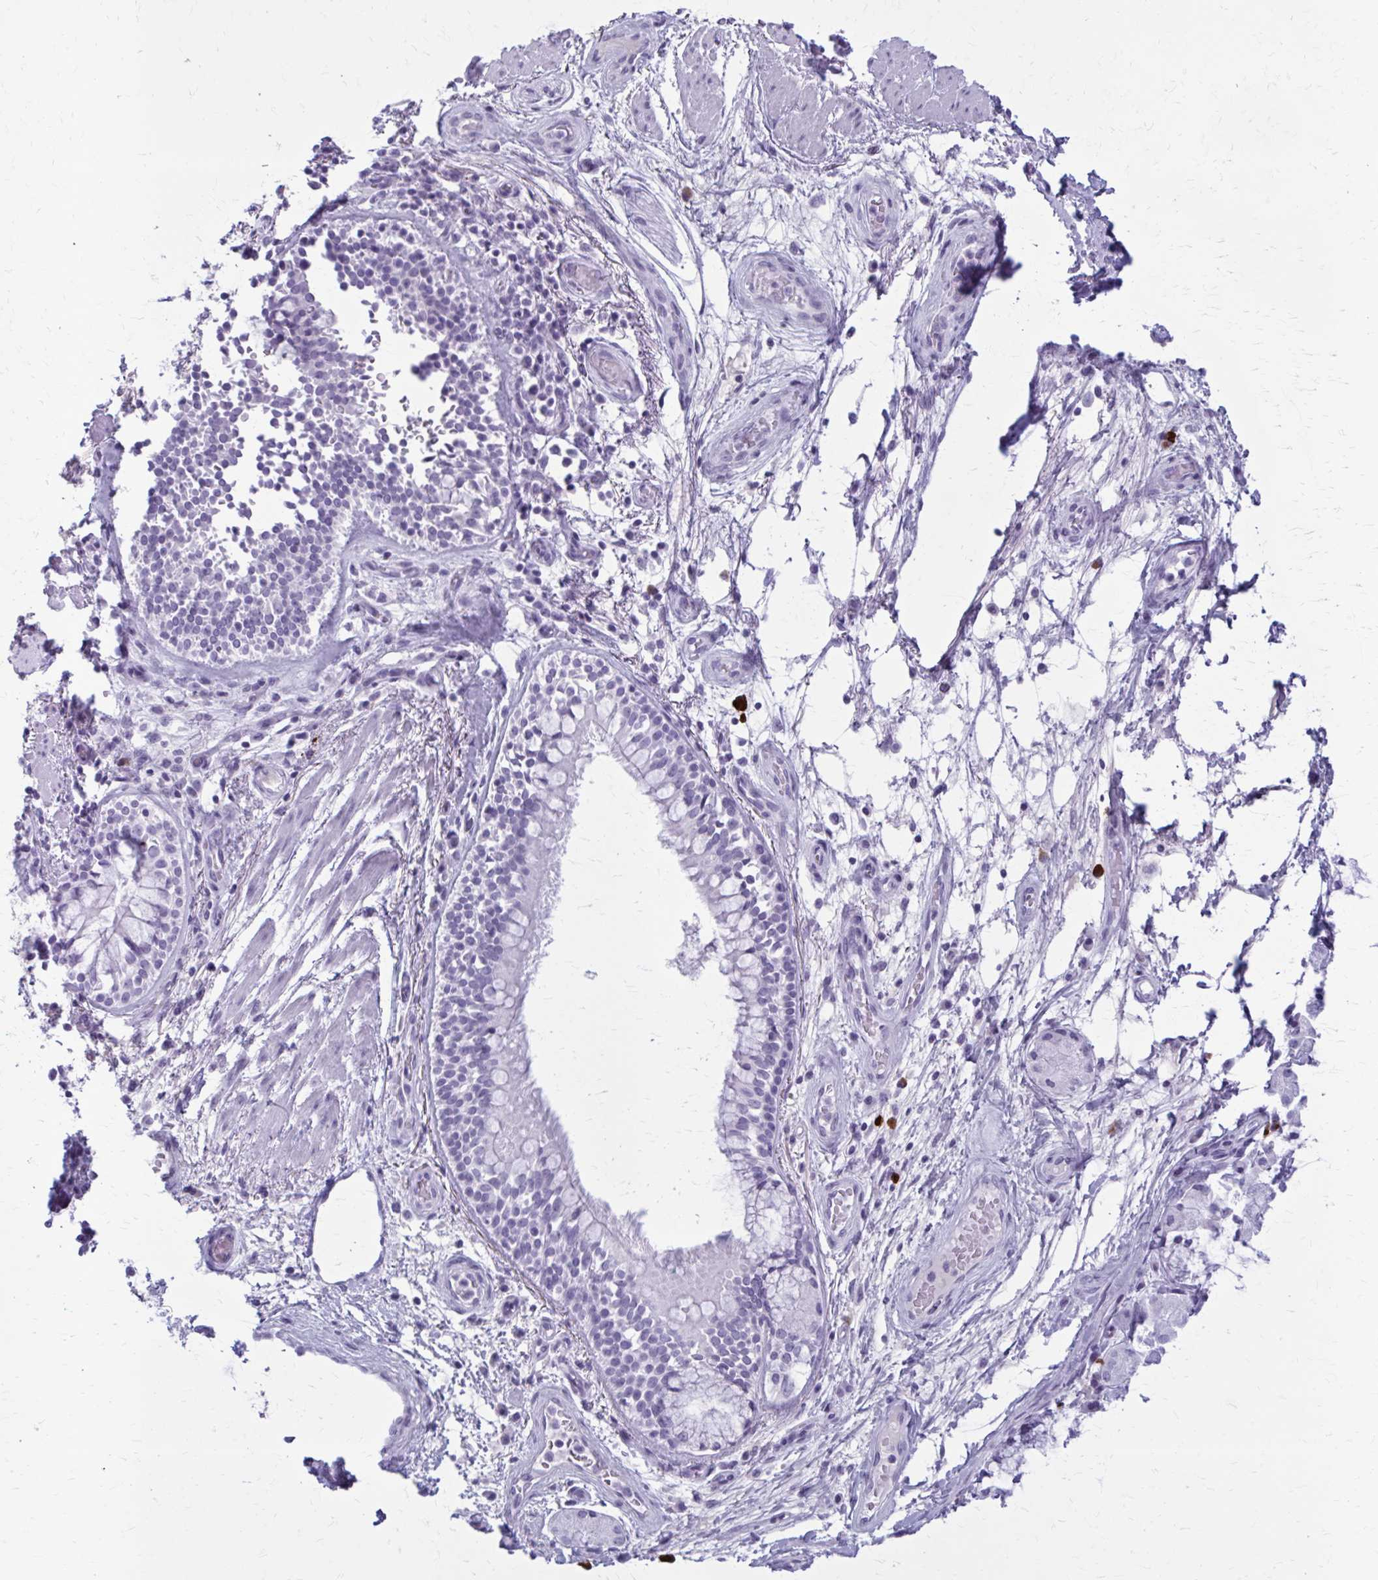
{"staining": {"intensity": "negative", "quantity": "none", "location": "none"}, "tissue": "adipose tissue", "cell_type": "Adipocytes", "image_type": "normal", "snomed": [{"axis": "morphology", "description": "Normal tissue, NOS"}, {"axis": "topography", "description": "Cartilage tissue"}, {"axis": "topography", "description": "Bronchus"}], "caption": "Immunohistochemistry (IHC) photomicrograph of unremarkable human adipose tissue stained for a protein (brown), which demonstrates no expression in adipocytes.", "gene": "ZDHHC7", "patient": {"sex": "male", "age": 64}}